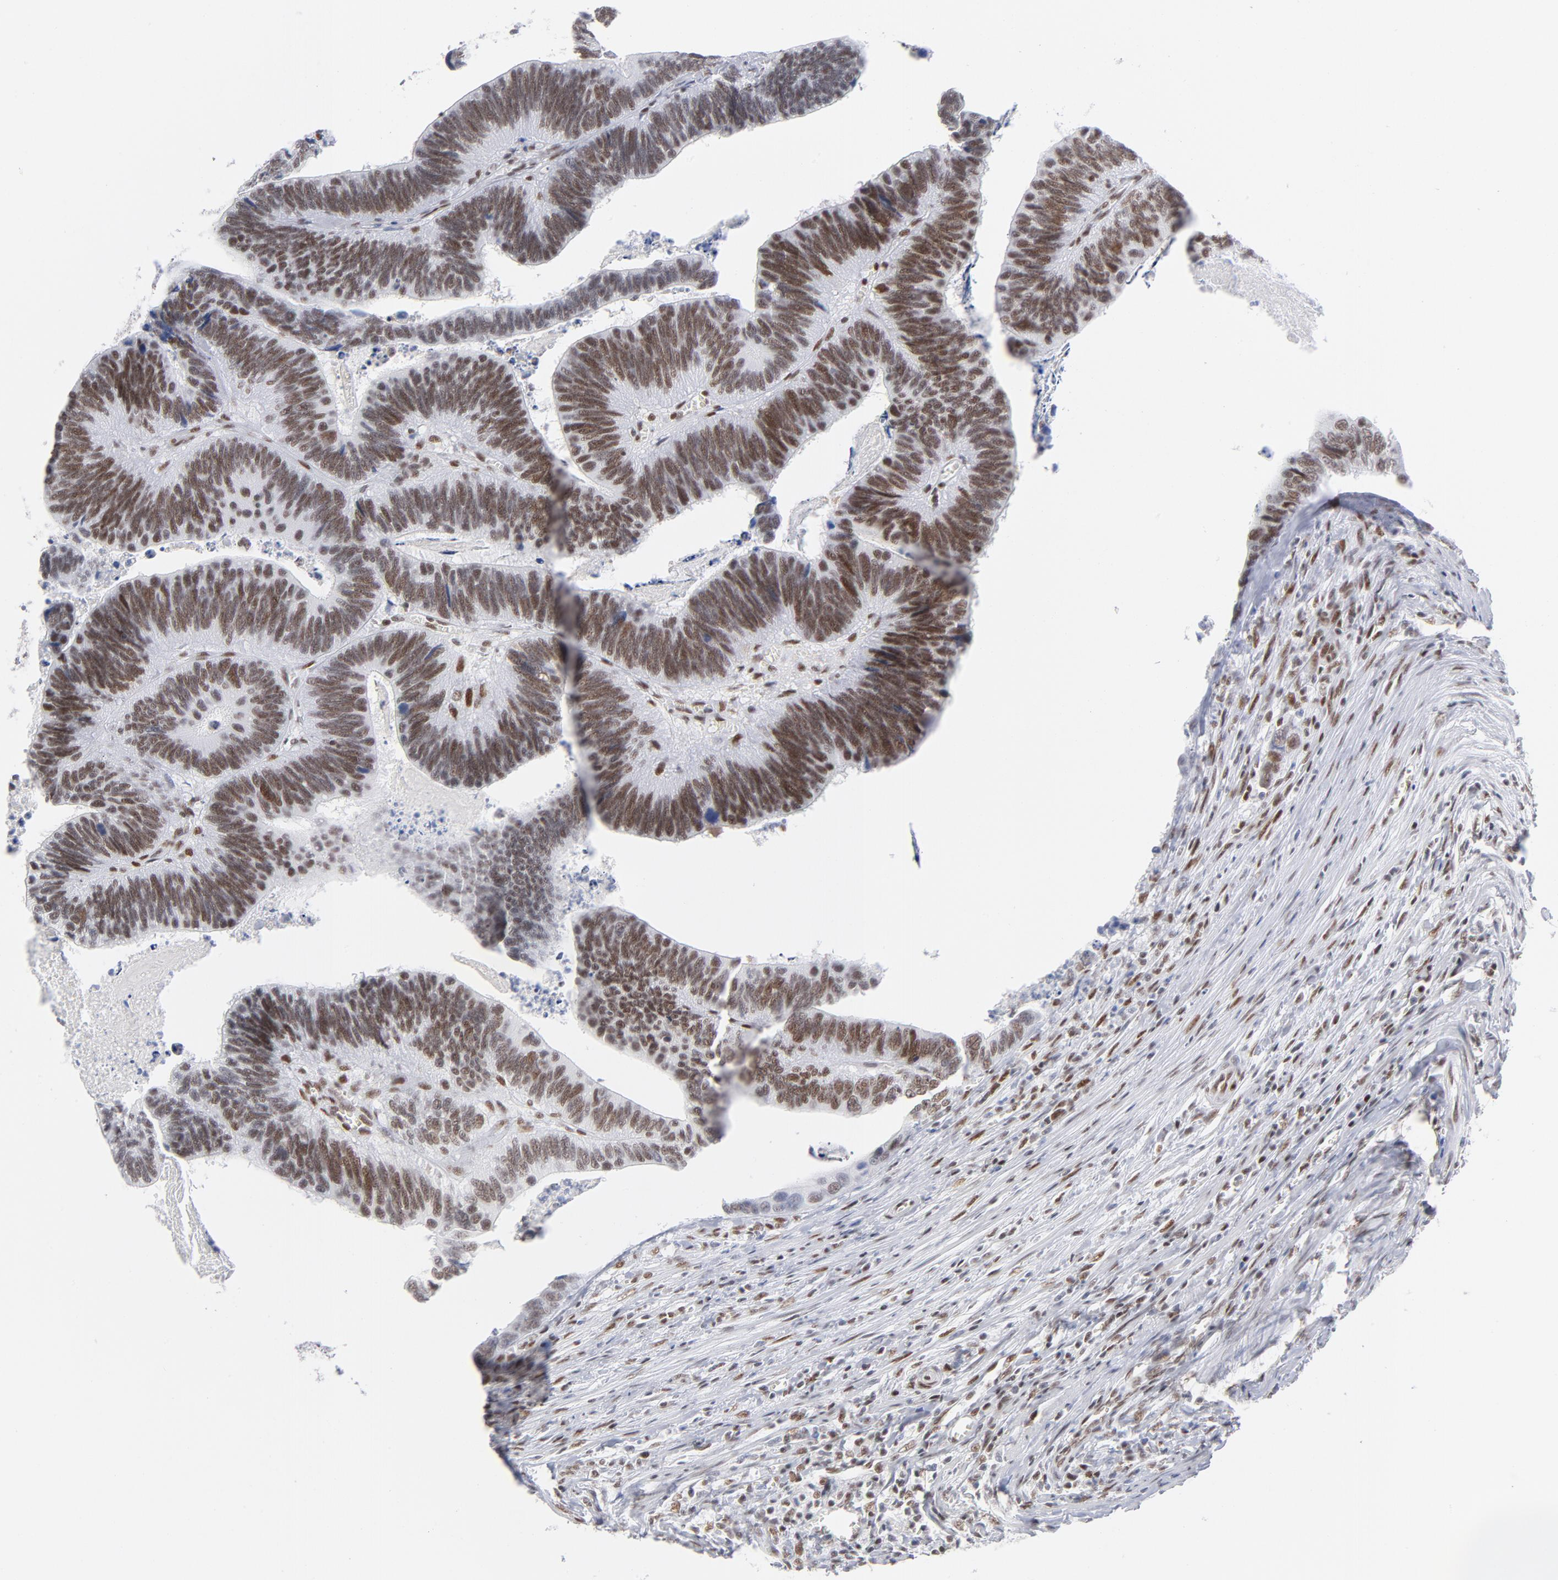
{"staining": {"intensity": "moderate", "quantity": ">75%", "location": "nuclear"}, "tissue": "colorectal cancer", "cell_type": "Tumor cells", "image_type": "cancer", "snomed": [{"axis": "morphology", "description": "Adenocarcinoma, NOS"}, {"axis": "topography", "description": "Colon"}], "caption": "This photomicrograph demonstrates immunohistochemistry (IHC) staining of colorectal cancer (adenocarcinoma), with medium moderate nuclear positivity in approximately >75% of tumor cells.", "gene": "ATF2", "patient": {"sex": "male", "age": 72}}